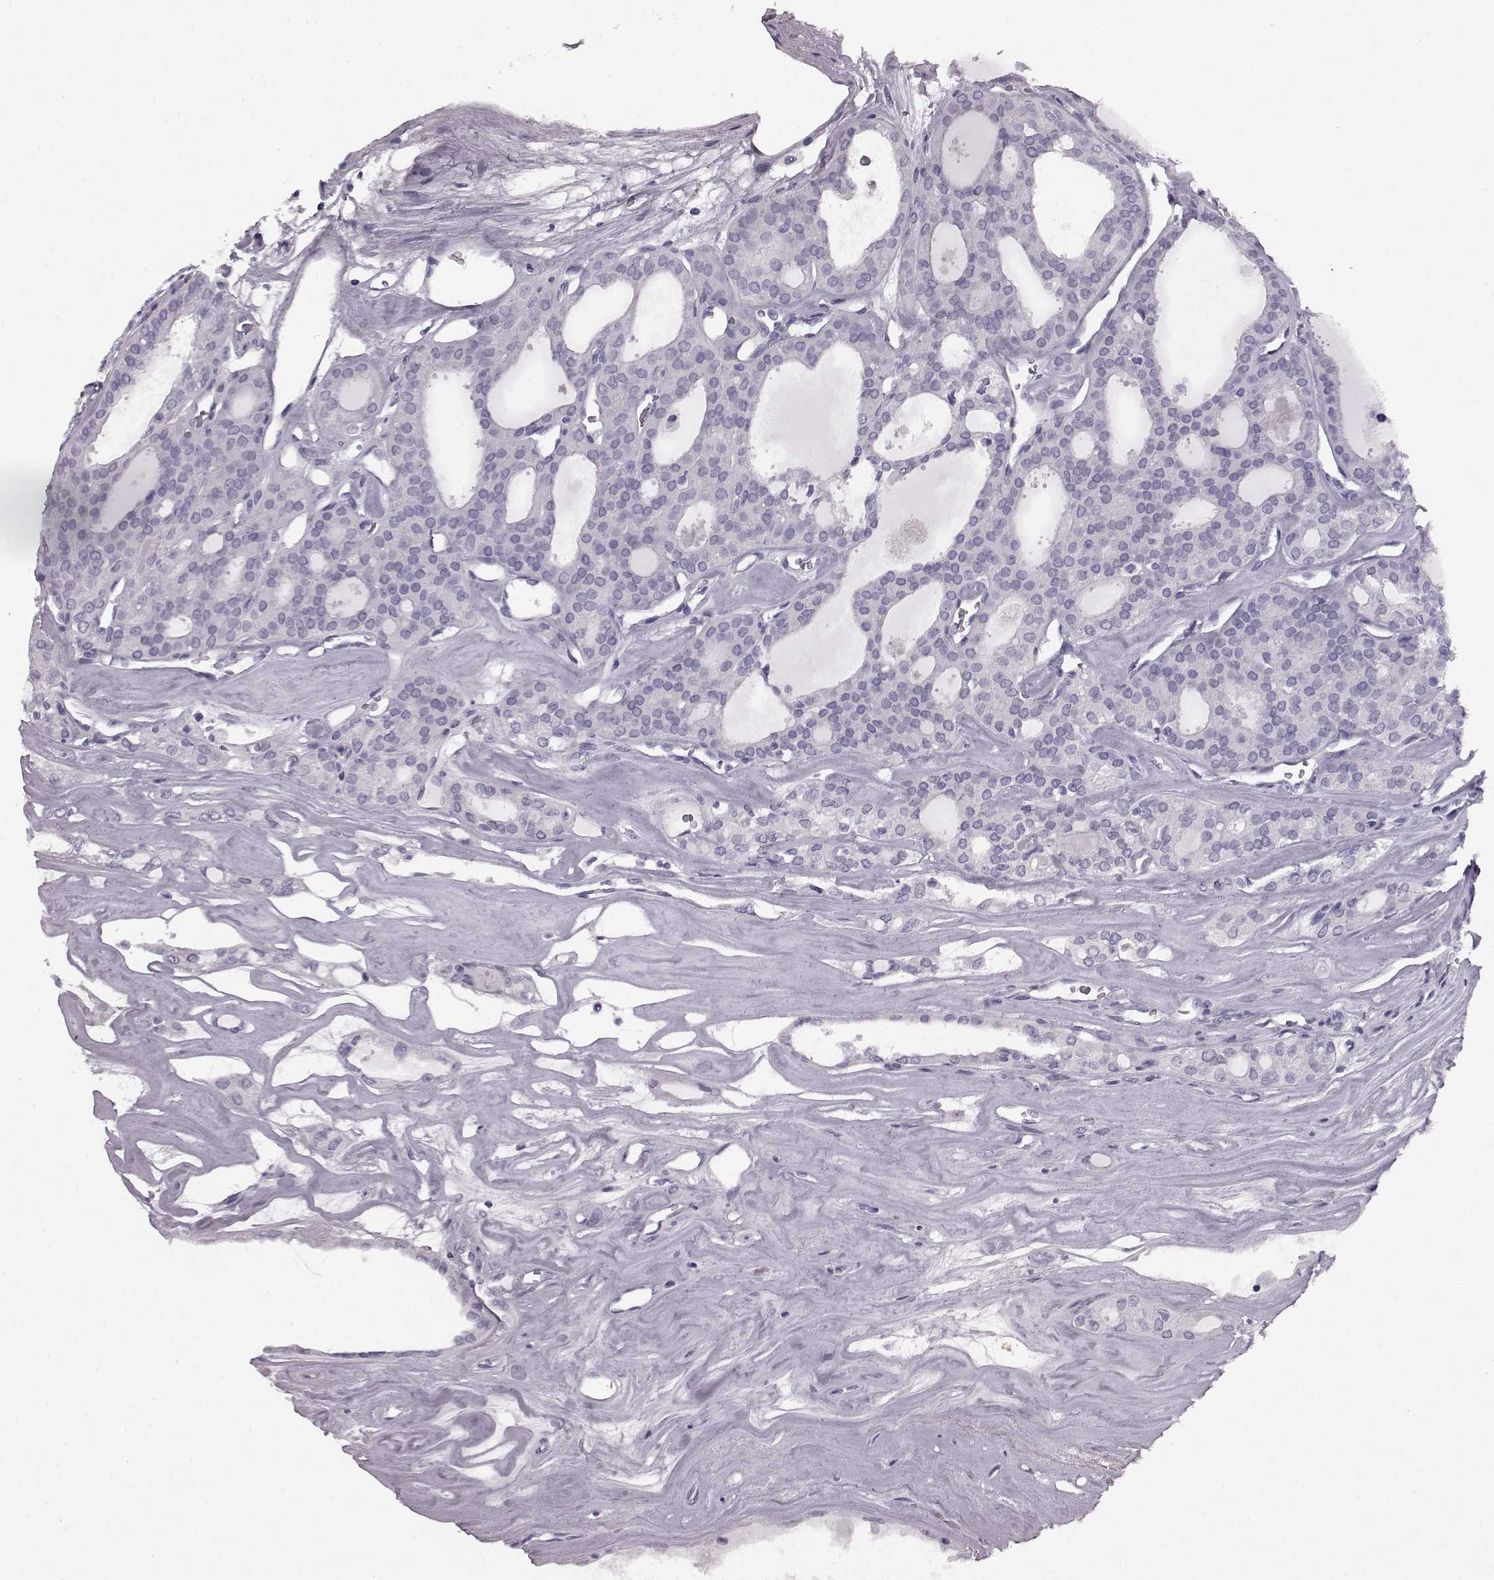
{"staining": {"intensity": "negative", "quantity": "none", "location": "none"}, "tissue": "thyroid cancer", "cell_type": "Tumor cells", "image_type": "cancer", "snomed": [{"axis": "morphology", "description": "Follicular adenoma carcinoma, NOS"}, {"axis": "topography", "description": "Thyroid gland"}], "caption": "The immunohistochemistry (IHC) photomicrograph has no significant expression in tumor cells of thyroid cancer (follicular adenoma carcinoma) tissue. Brightfield microscopy of immunohistochemistry (IHC) stained with DAB (brown) and hematoxylin (blue), captured at high magnification.", "gene": "AIPL1", "patient": {"sex": "male", "age": 75}}